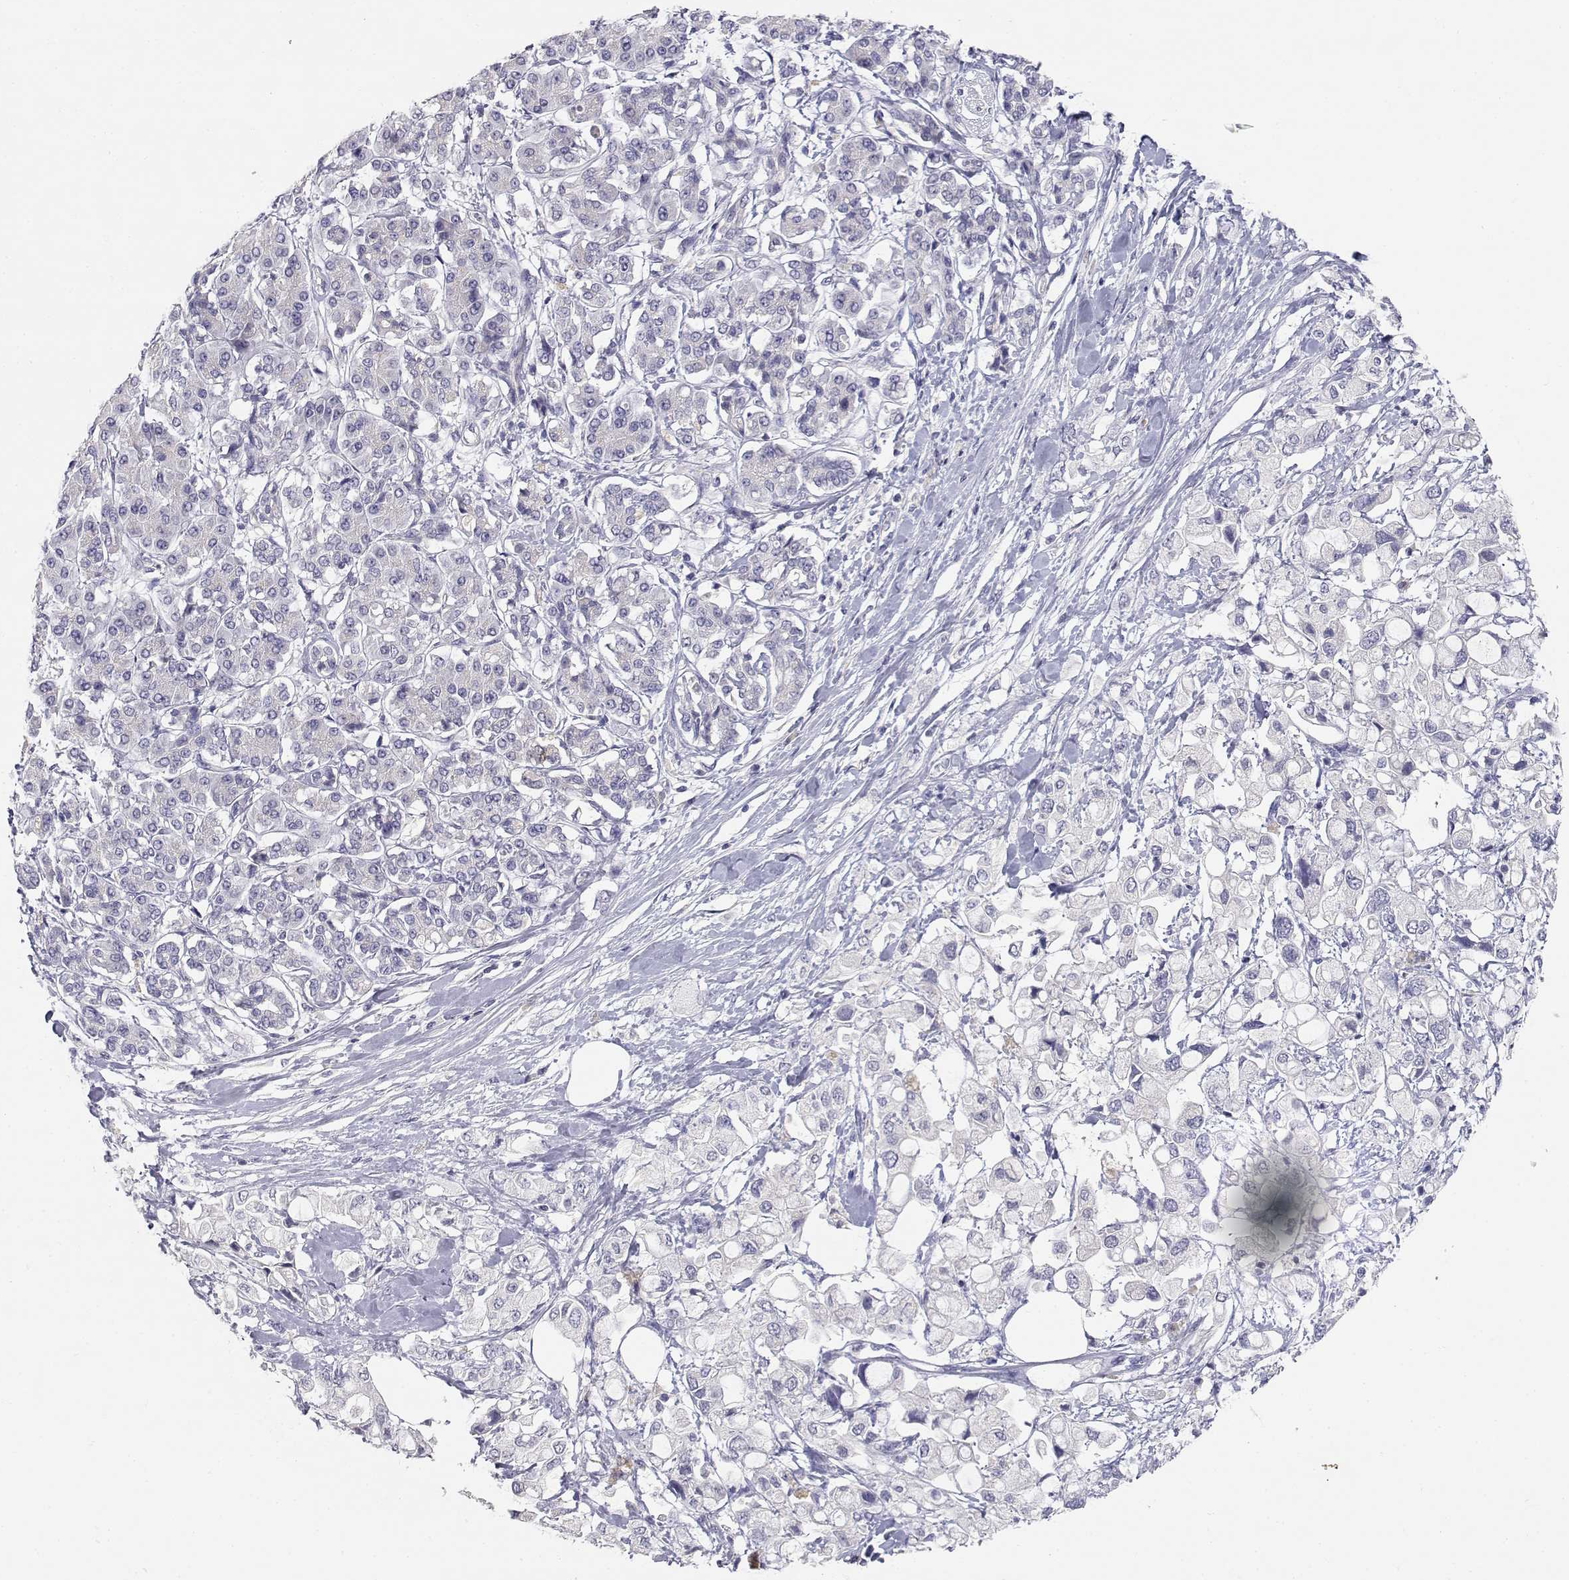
{"staining": {"intensity": "negative", "quantity": "none", "location": "none"}, "tissue": "pancreatic cancer", "cell_type": "Tumor cells", "image_type": "cancer", "snomed": [{"axis": "morphology", "description": "Adenocarcinoma, NOS"}, {"axis": "topography", "description": "Pancreas"}], "caption": "An image of human adenocarcinoma (pancreatic) is negative for staining in tumor cells.", "gene": "ADA", "patient": {"sex": "female", "age": 56}}